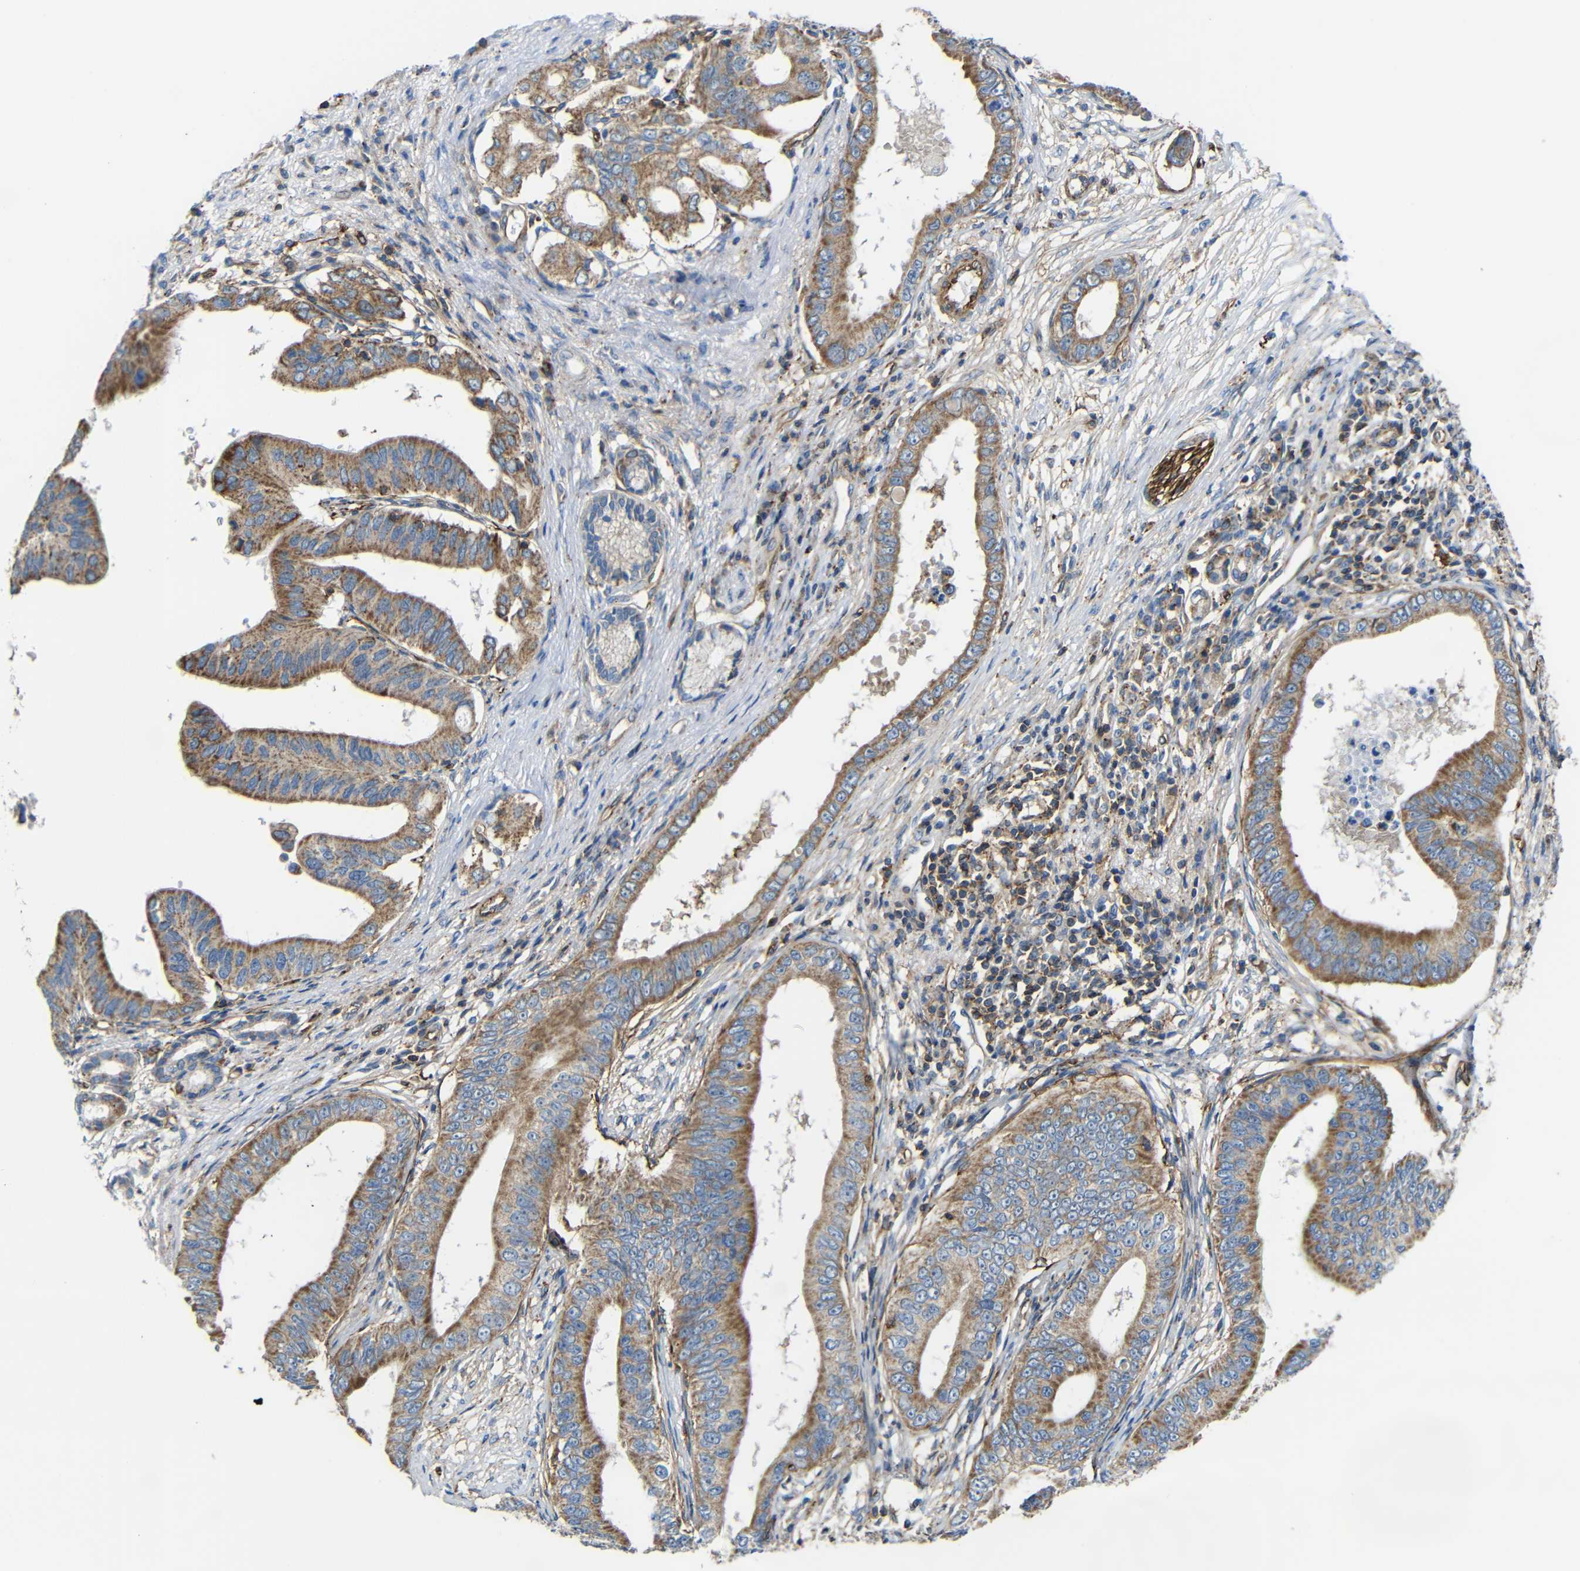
{"staining": {"intensity": "moderate", "quantity": ">75%", "location": "cytoplasmic/membranous"}, "tissue": "pancreatic cancer", "cell_type": "Tumor cells", "image_type": "cancer", "snomed": [{"axis": "morphology", "description": "Adenocarcinoma, NOS"}, {"axis": "topography", "description": "Pancreas"}], "caption": "Moderate cytoplasmic/membranous expression for a protein is appreciated in approximately >75% of tumor cells of pancreatic cancer (adenocarcinoma) using immunohistochemistry.", "gene": "IGSF10", "patient": {"sex": "male", "age": 77}}